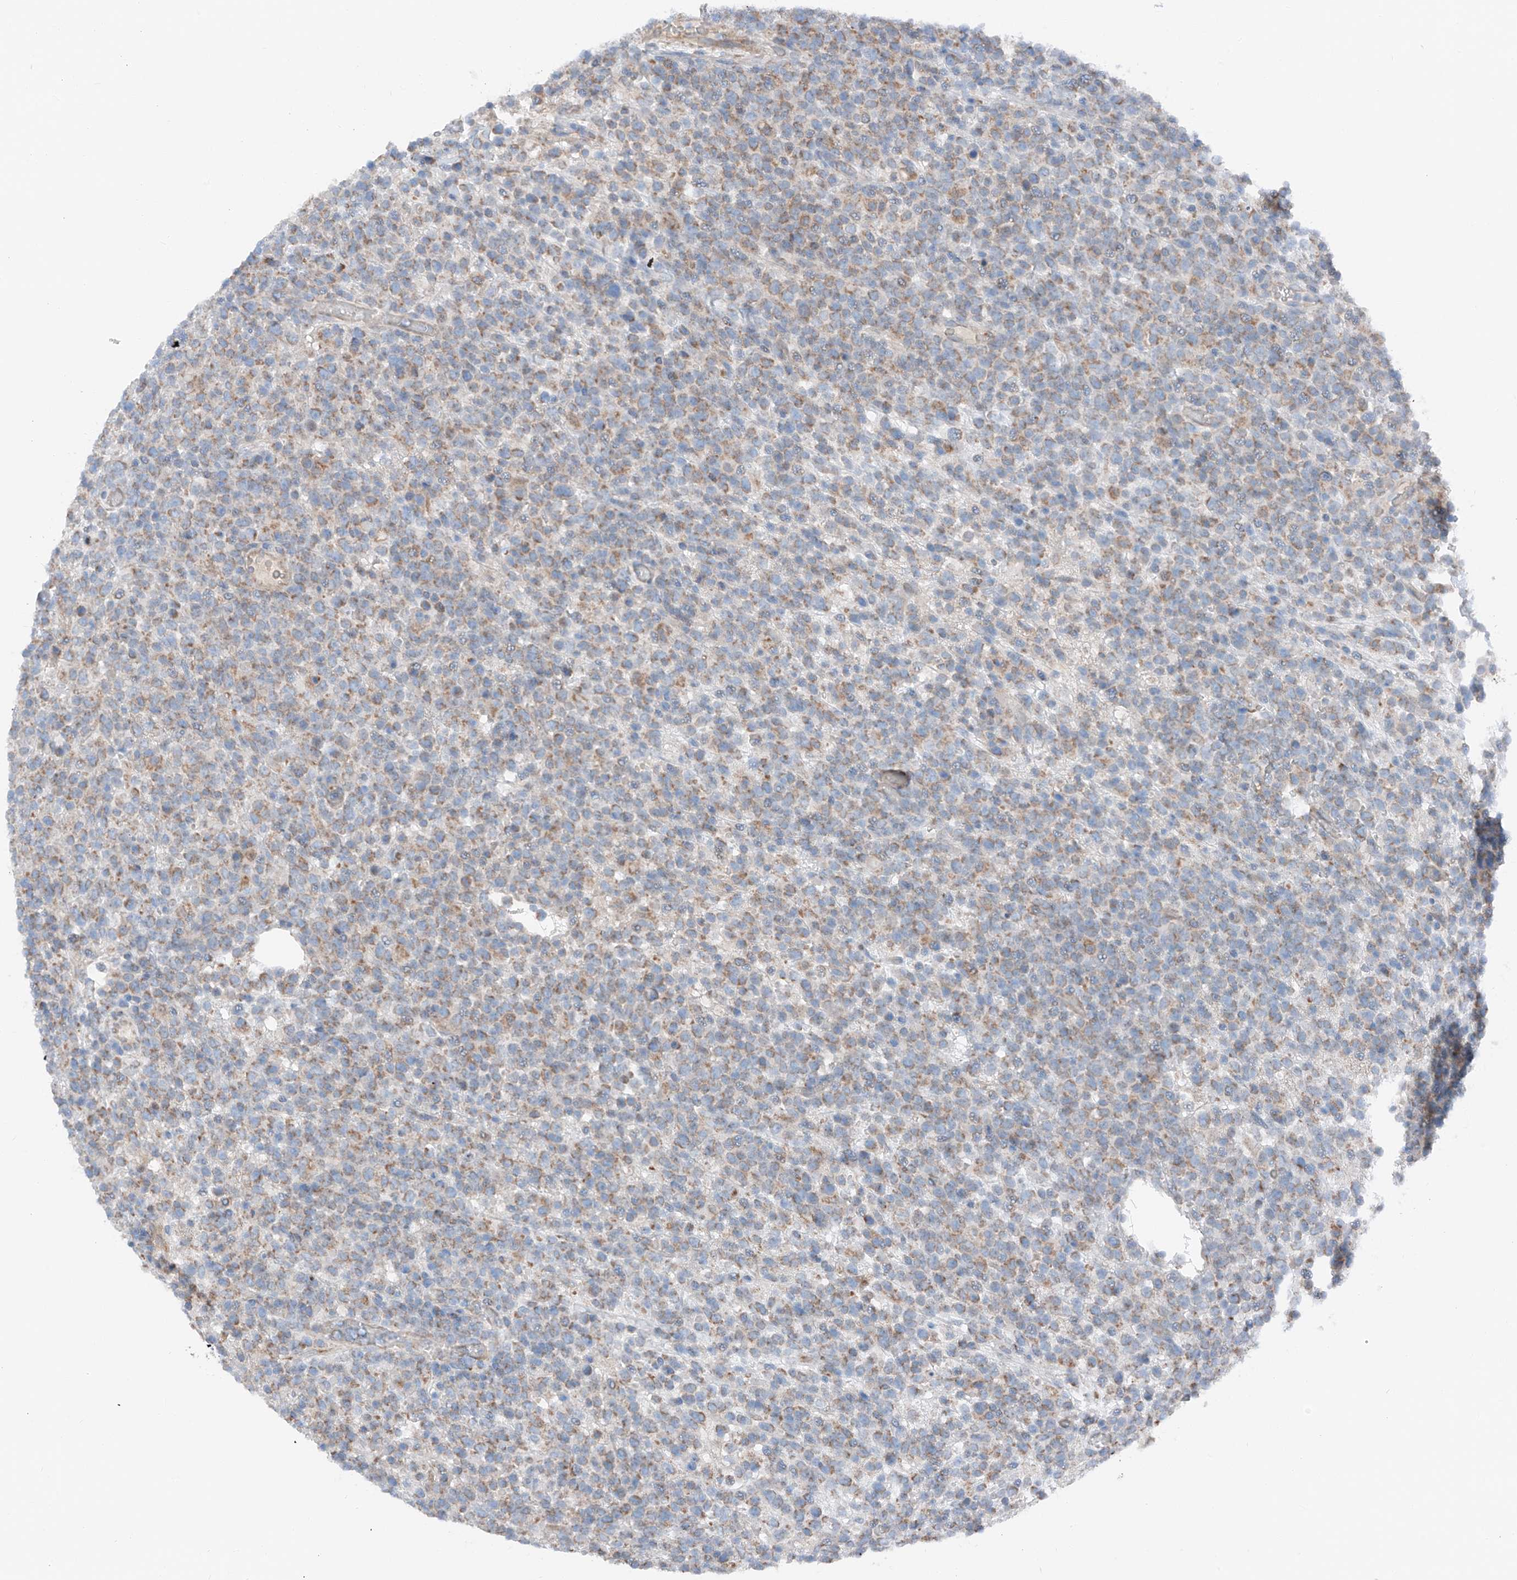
{"staining": {"intensity": "moderate", "quantity": "25%-75%", "location": "cytoplasmic/membranous"}, "tissue": "lymphoma", "cell_type": "Tumor cells", "image_type": "cancer", "snomed": [{"axis": "morphology", "description": "Malignant lymphoma, non-Hodgkin's type, High grade"}, {"axis": "topography", "description": "Colon"}], "caption": "Moderate cytoplasmic/membranous staining is present in approximately 25%-75% of tumor cells in lymphoma.", "gene": "MRAP", "patient": {"sex": "female", "age": 53}}